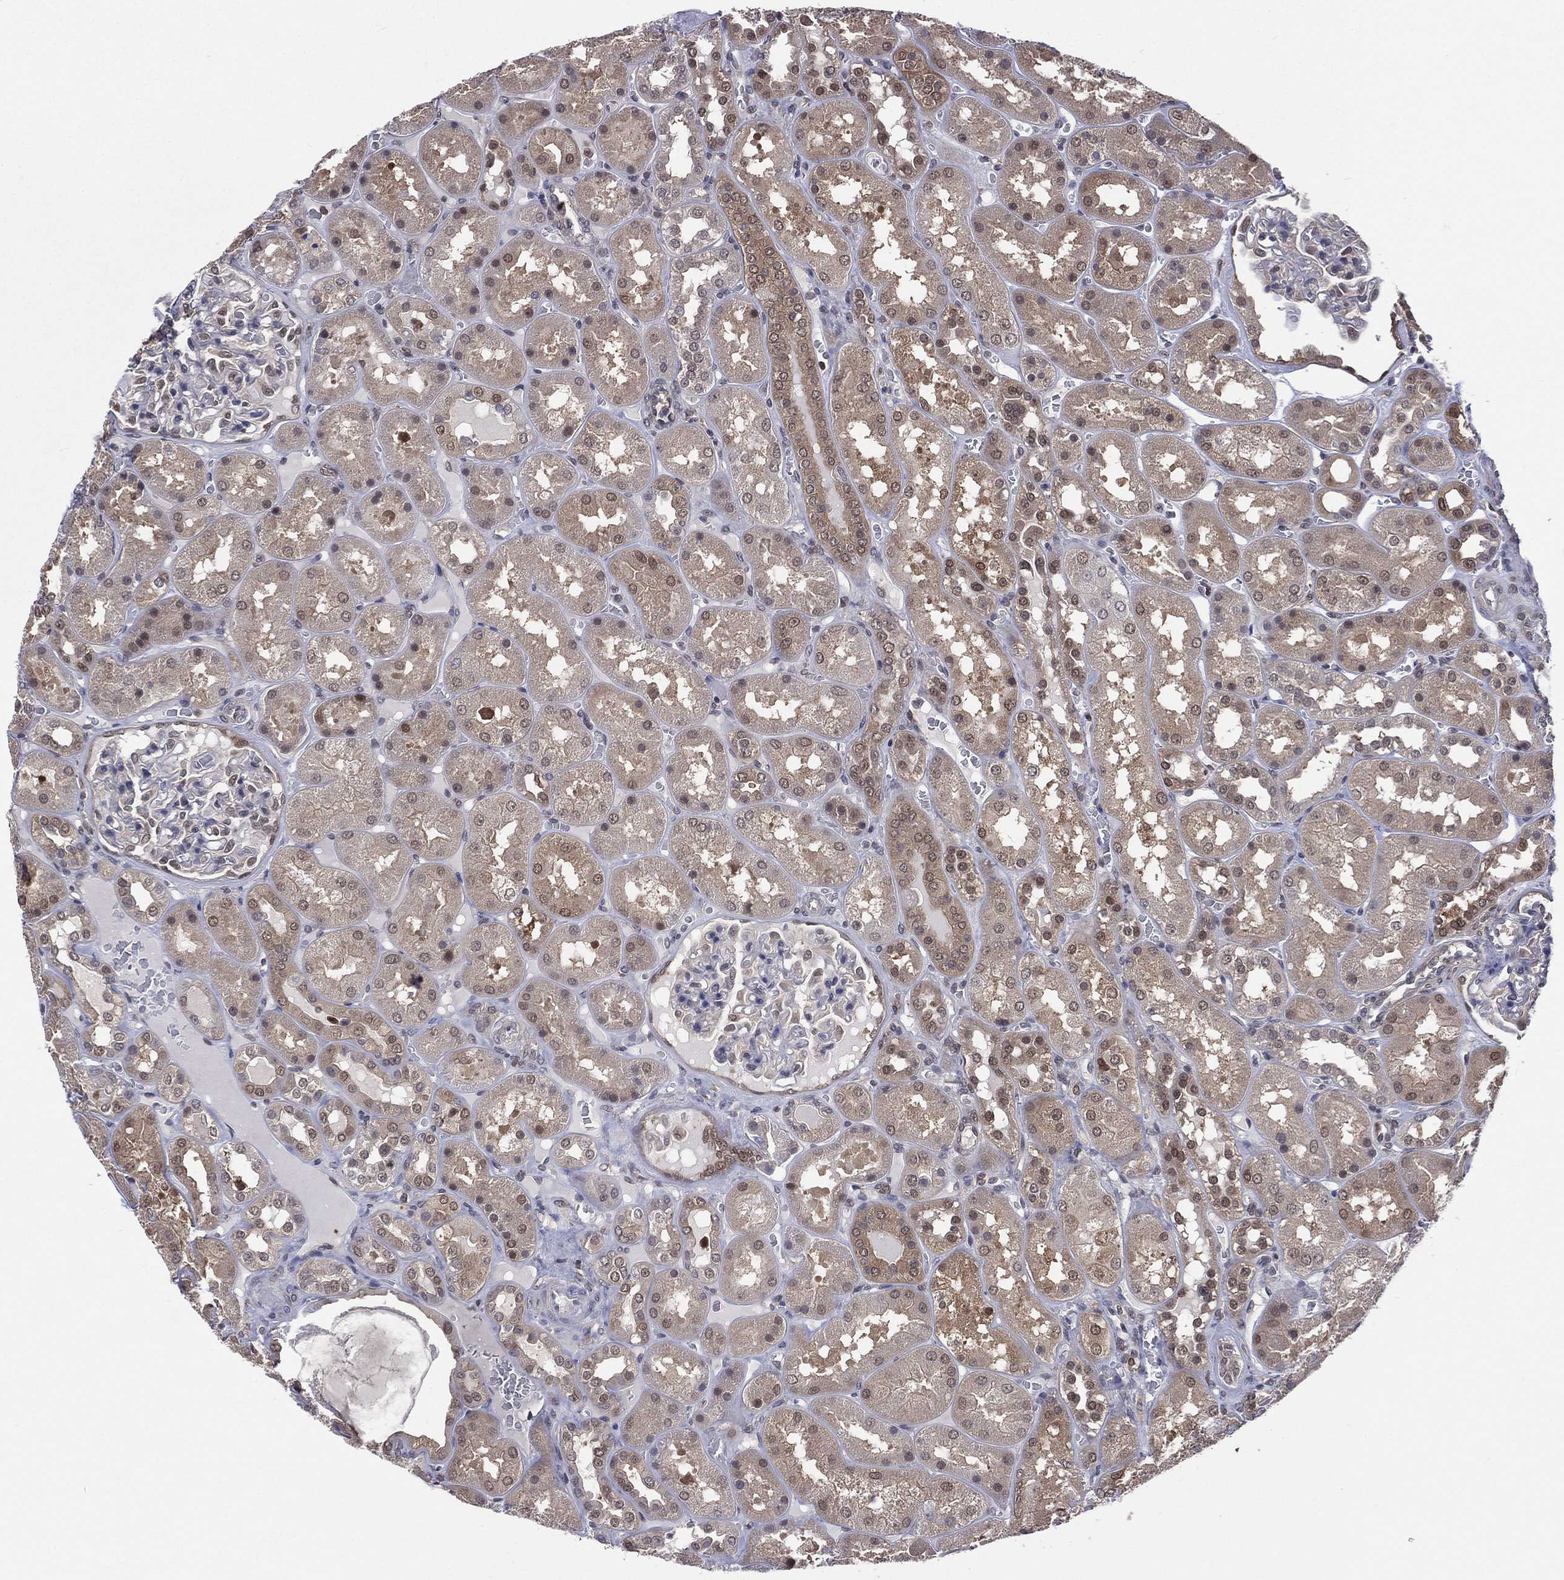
{"staining": {"intensity": "moderate", "quantity": "<25%", "location": "nuclear"}, "tissue": "kidney", "cell_type": "Cells in glomeruli", "image_type": "normal", "snomed": [{"axis": "morphology", "description": "Normal tissue, NOS"}, {"axis": "topography", "description": "Kidney"}], "caption": "A low amount of moderate nuclear positivity is seen in approximately <25% of cells in glomeruli in normal kidney. The staining was performed using DAB, with brown indicating positive protein expression. Nuclei are stained blue with hematoxylin.", "gene": "MTAP", "patient": {"sex": "male", "age": 73}}